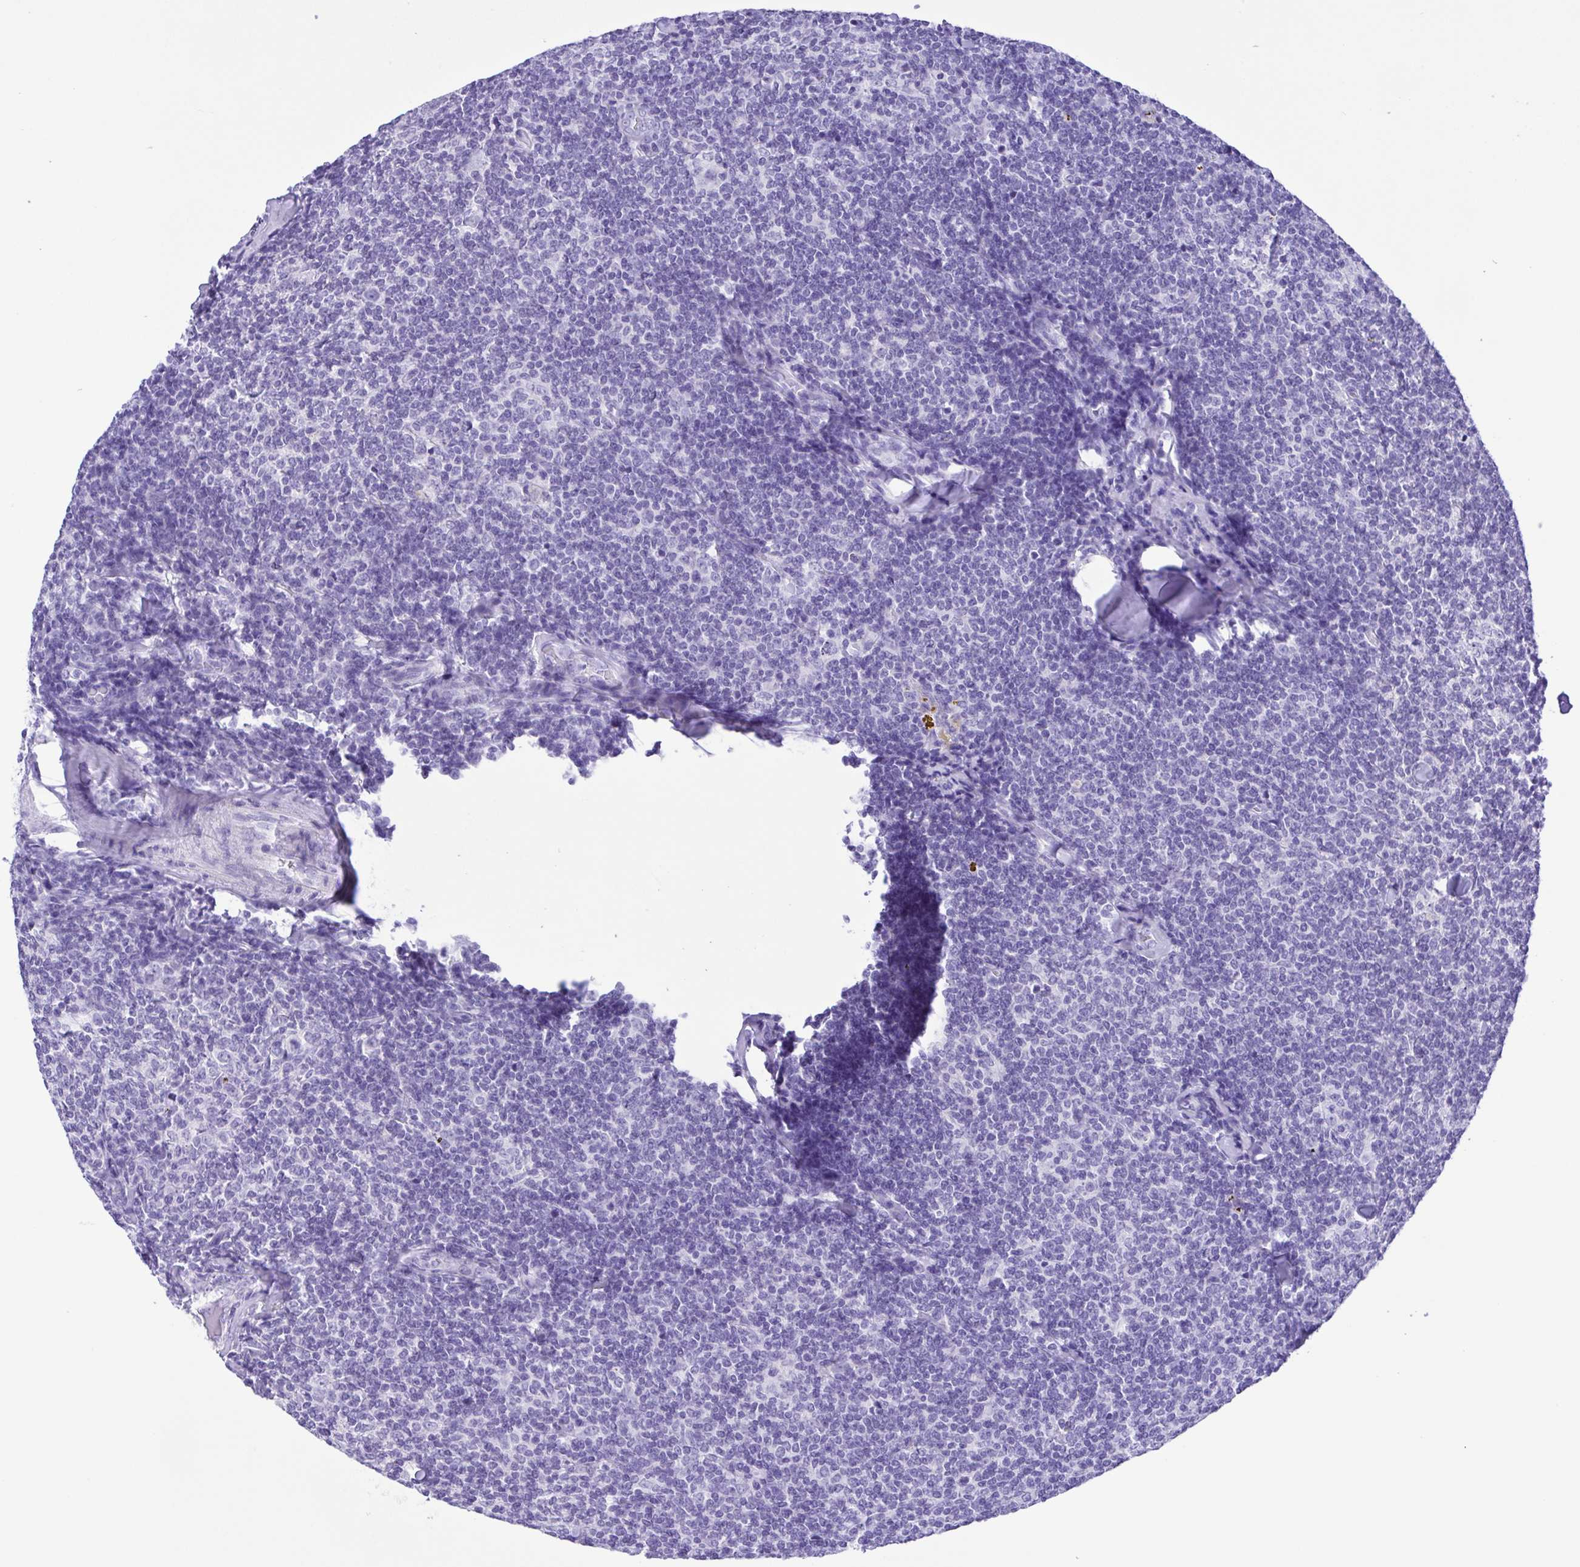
{"staining": {"intensity": "negative", "quantity": "none", "location": "none"}, "tissue": "lymphoma", "cell_type": "Tumor cells", "image_type": "cancer", "snomed": [{"axis": "morphology", "description": "Malignant lymphoma, non-Hodgkin's type, Low grade"}, {"axis": "topography", "description": "Lymph node"}], "caption": "Immunohistochemistry image of human lymphoma stained for a protein (brown), which shows no positivity in tumor cells.", "gene": "OVGP1", "patient": {"sex": "female", "age": 56}}